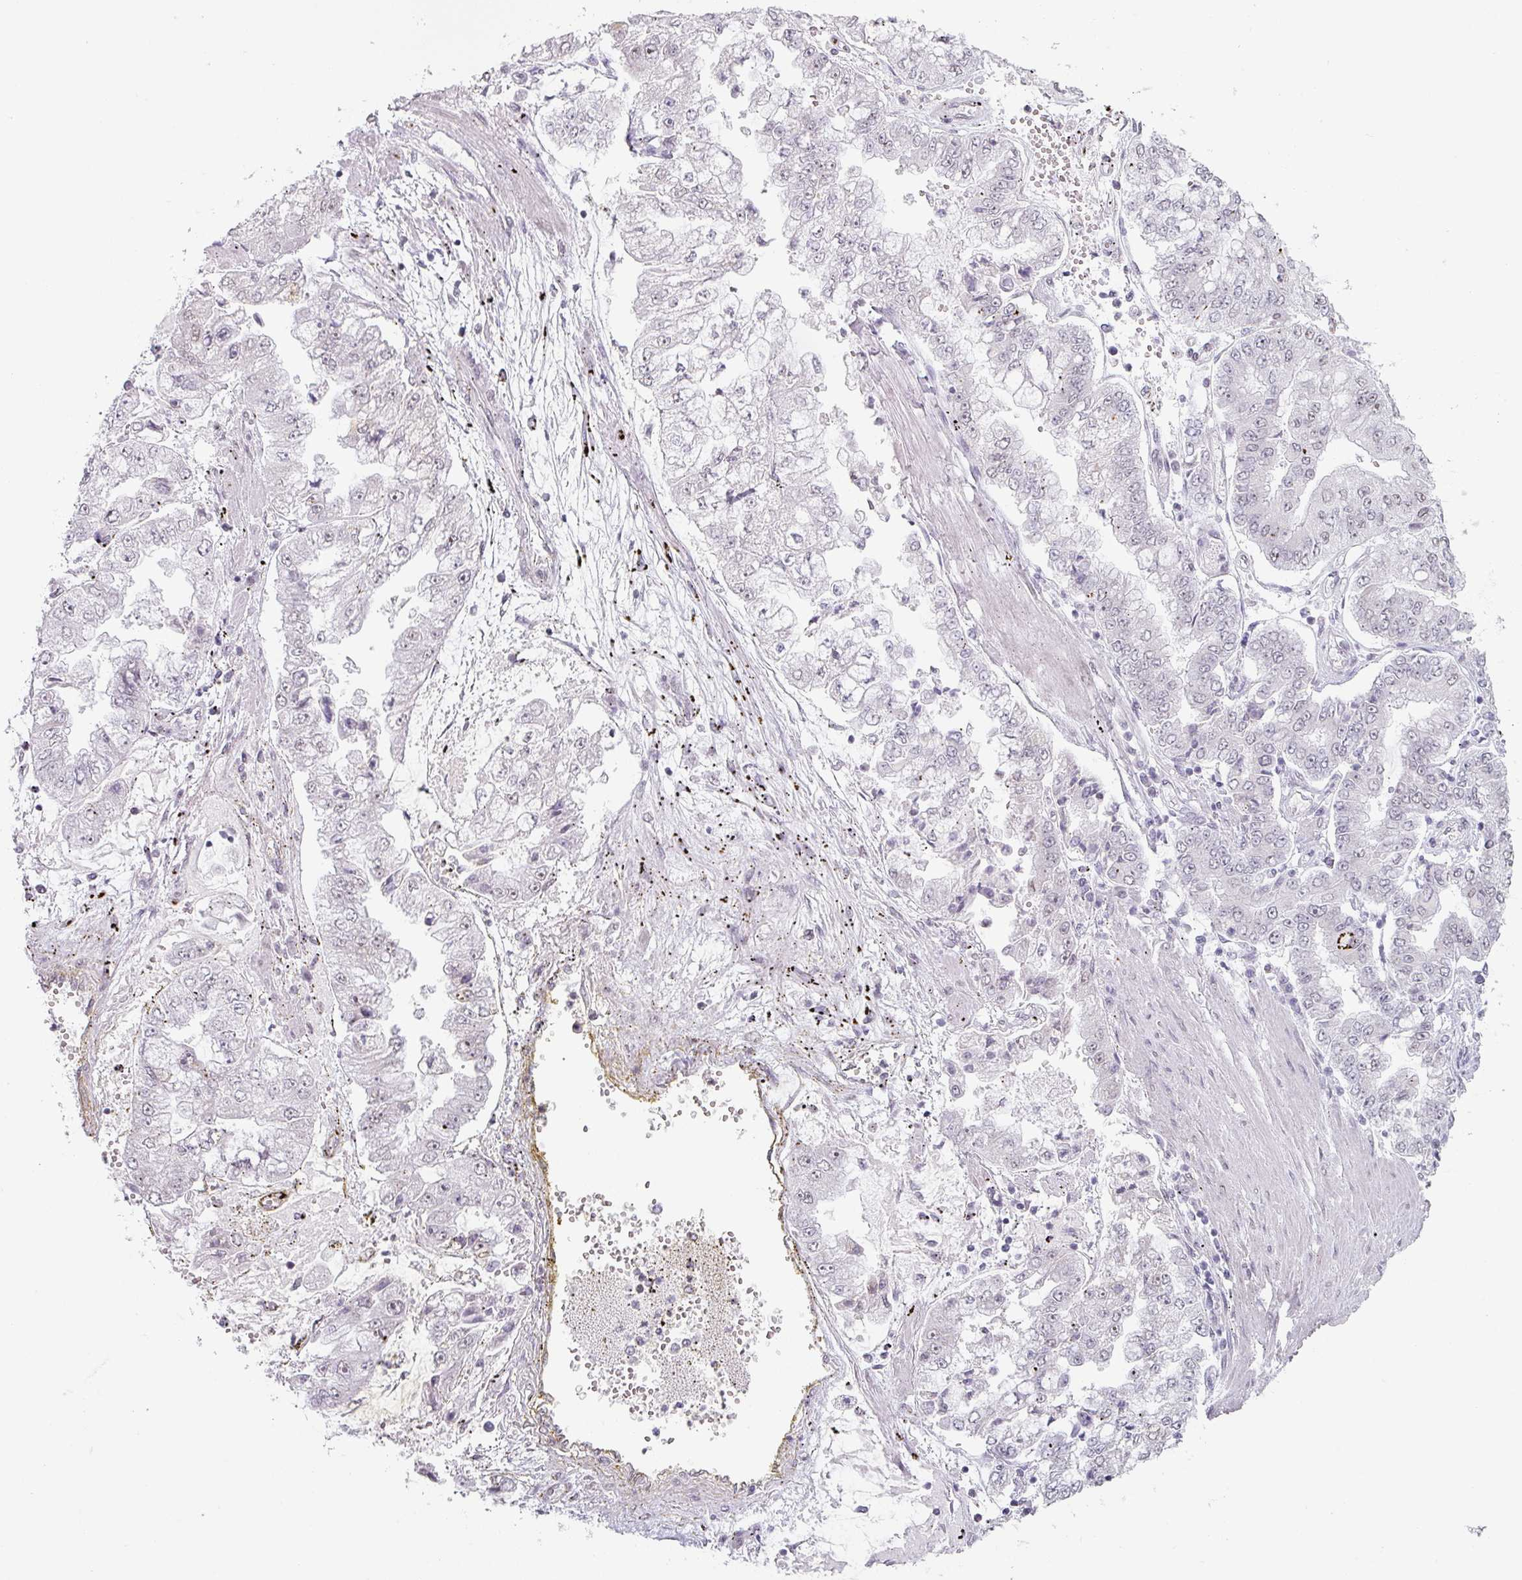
{"staining": {"intensity": "negative", "quantity": "none", "location": "none"}, "tissue": "stomach cancer", "cell_type": "Tumor cells", "image_type": "cancer", "snomed": [{"axis": "morphology", "description": "Adenocarcinoma, NOS"}, {"axis": "topography", "description": "Stomach"}], "caption": "Tumor cells are negative for brown protein staining in stomach adenocarcinoma.", "gene": "SPRR1A", "patient": {"sex": "male", "age": 76}}